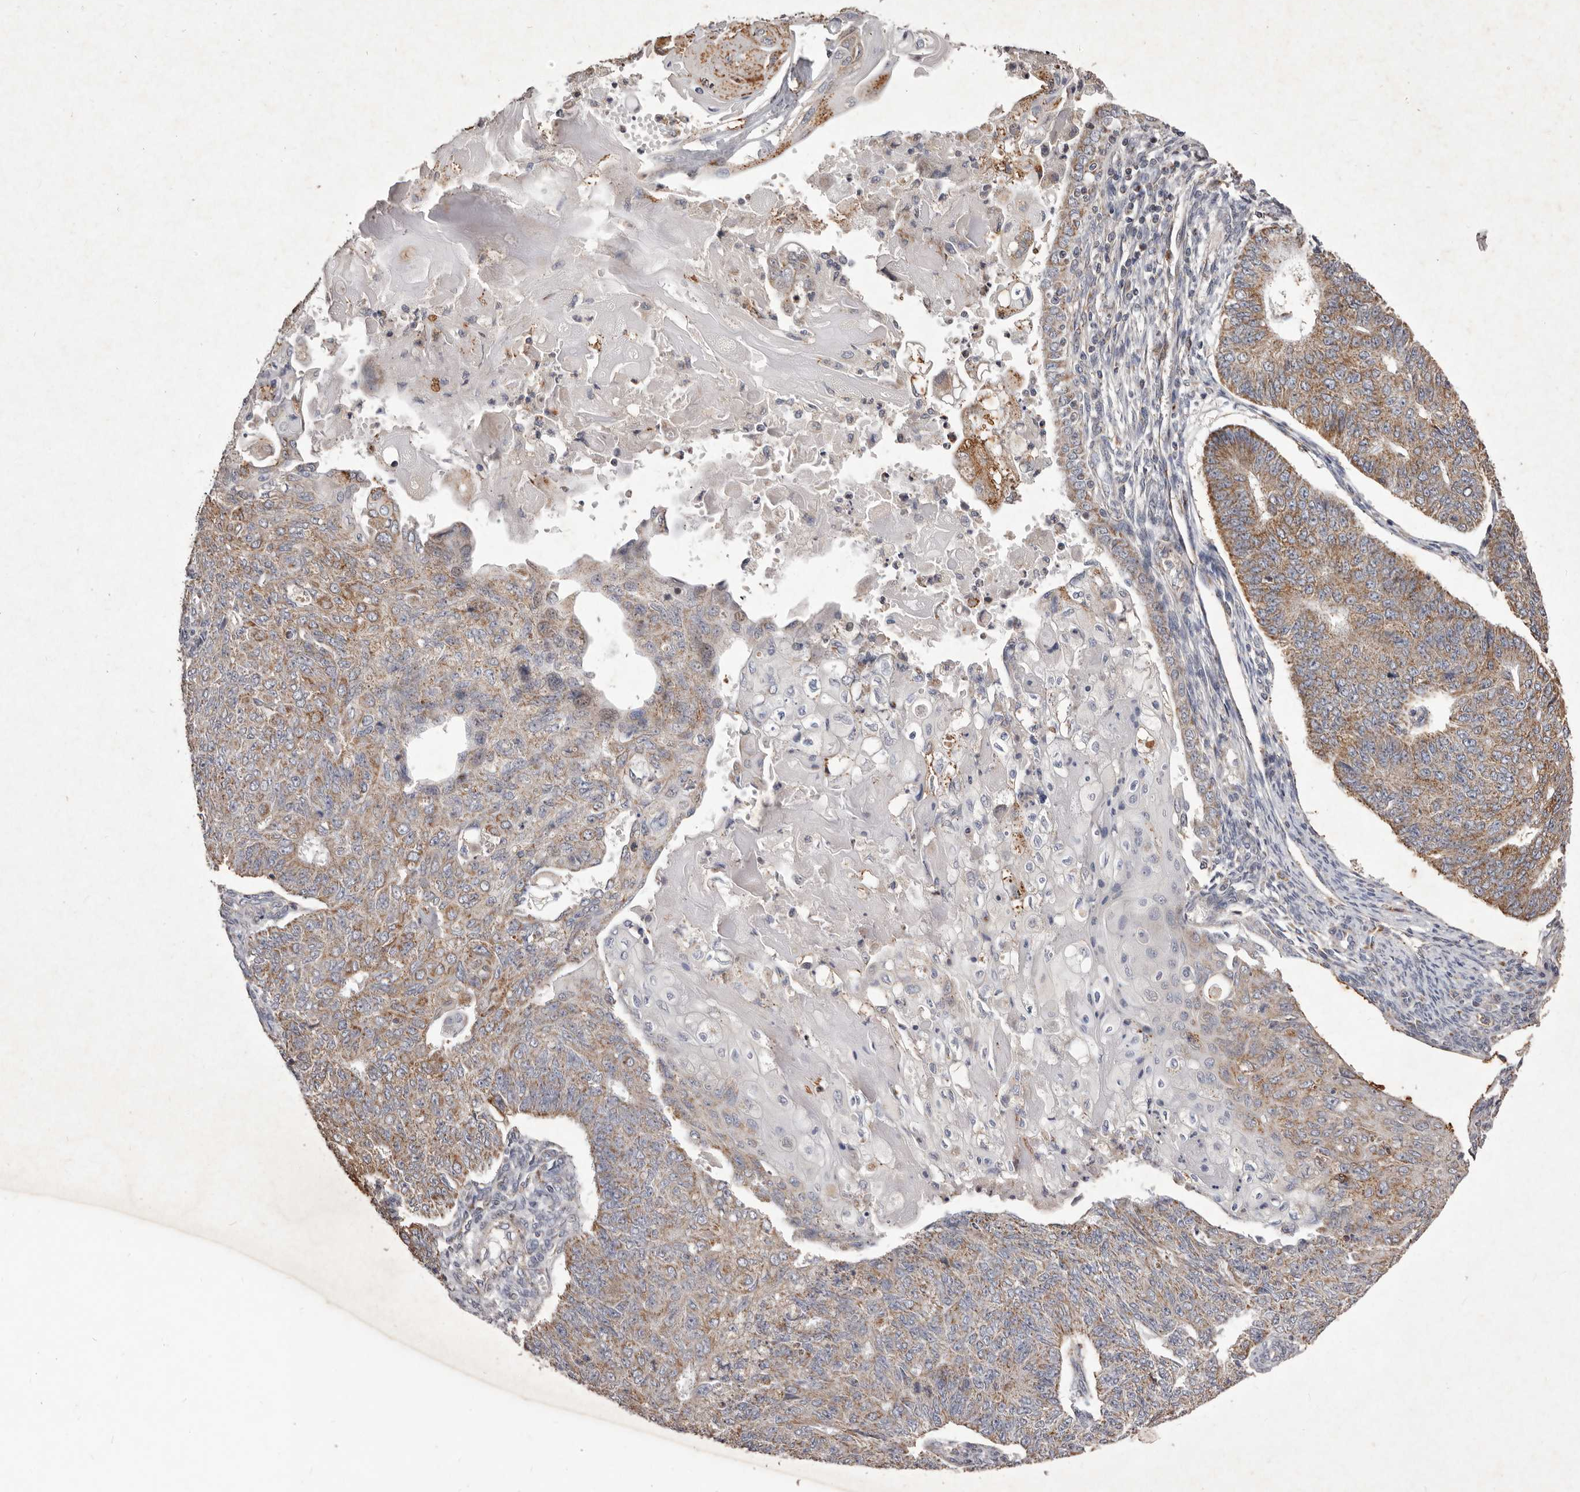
{"staining": {"intensity": "moderate", "quantity": ">75%", "location": "cytoplasmic/membranous"}, "tissue": "endometrial cancer", "cell_type": "Tumor cells", "image_type": "cancer", "snomed": [{"axis": "morphology", "description": "Adenocarcinoma, NOS"}, {"axis": "topography", "description": "Endometrium"}], "caption": "Tumor cells show medium levels of moderate cytoplasmic/membranous expression in about >75% of cells in adenocarcinoma (endometrial).", "gene": "CXCL14", "patient": {"sex": "female", "age": 32}}